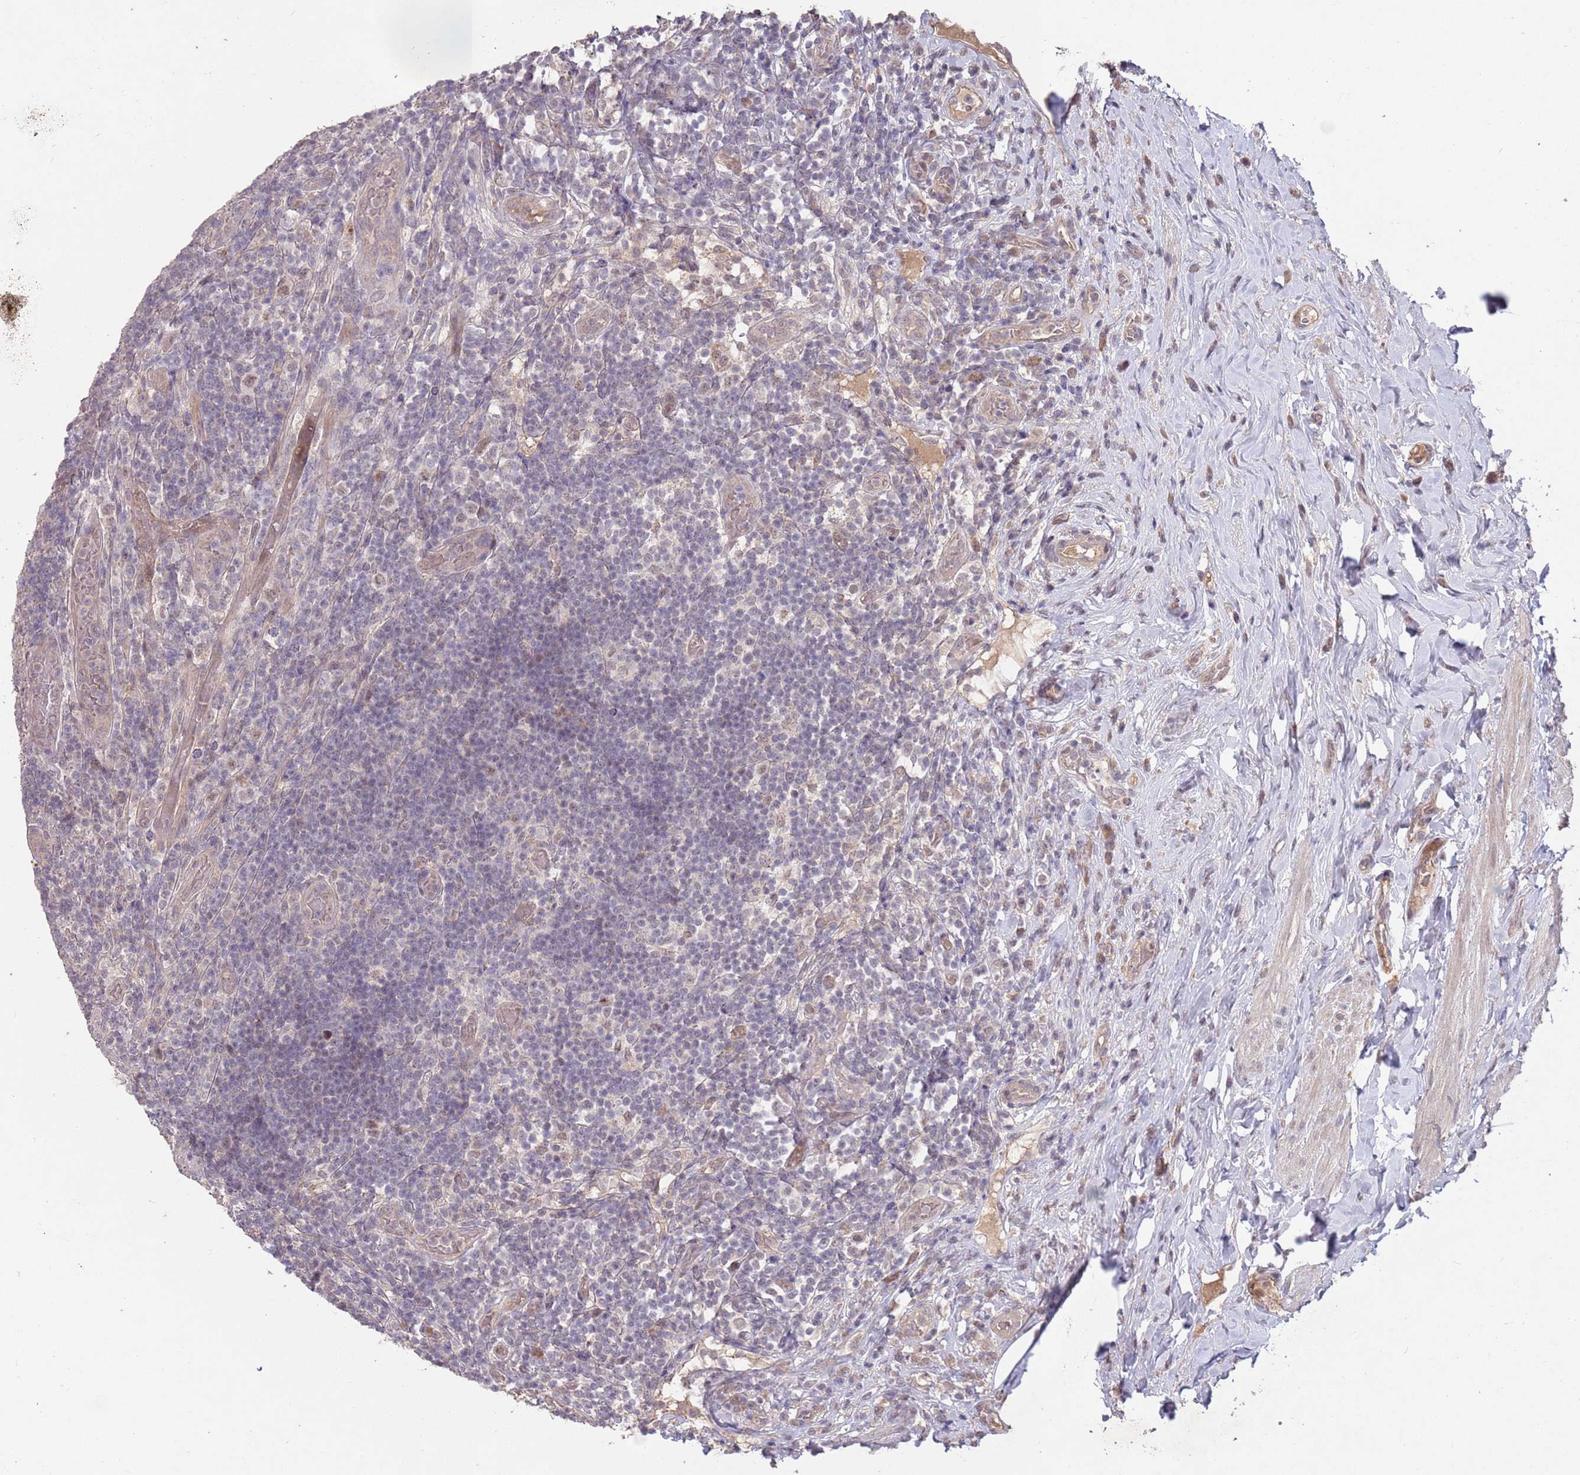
{"staining": {"intensity": "weak", "quantity": "<25%", "location": "nuclear"}, "tissue": "appendix", "cell_type": "Glandular cells", "image_type": "normal", "snomed": [{"axis": "morphology", "description": "Normal tissue, NOS"}, {"axis": "topography", "description": "Appendix"}], "caption": "Glandular cells show no significant expression in benign appendix.", "gene": "MEI1", "patient": {"sex": "female", "age": 43}}